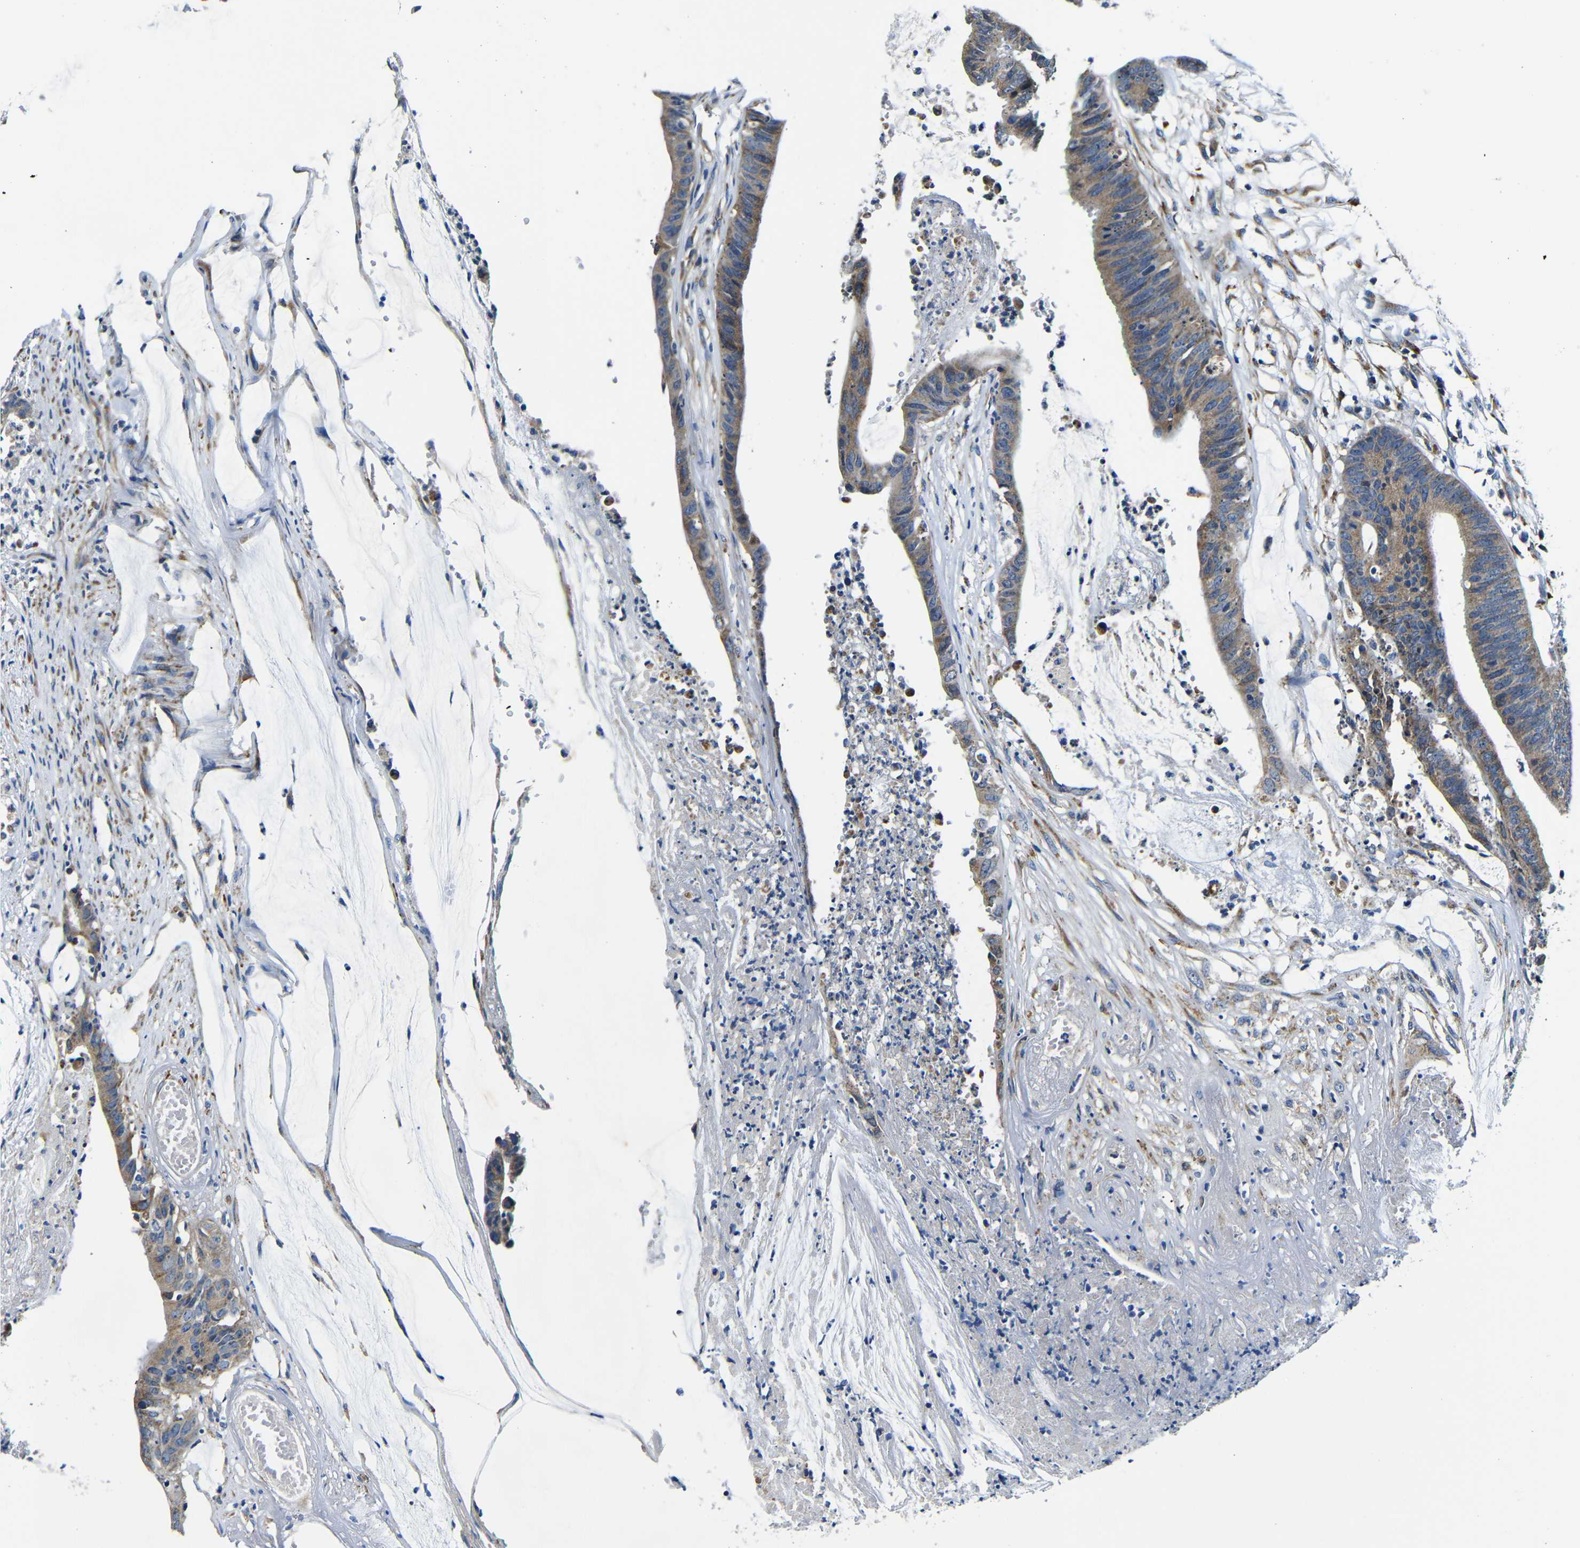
{"staining": {"intensity": "moderate", "quantity": ">75%", "location": "cytoplasmic/membranous"}, "tissue": "colorectal cancer", "cell_type": "Tumor cells", "image_type": "cancer", "snomed": [{"axis": "morphology", "description": "Adenocarcinoma, NOS"}, {"axis": "topography", "description": "Rectum"}], "caption": "Immunohistochemistry of human colorectal cancer (adenocarcinoma) demonstrates medium levels of moderate cytoplasmic/membranous staining in approximately >75% of tumor cells.", "gene": "FKBP14", "patient": {"sex": "female", "age": 66}}